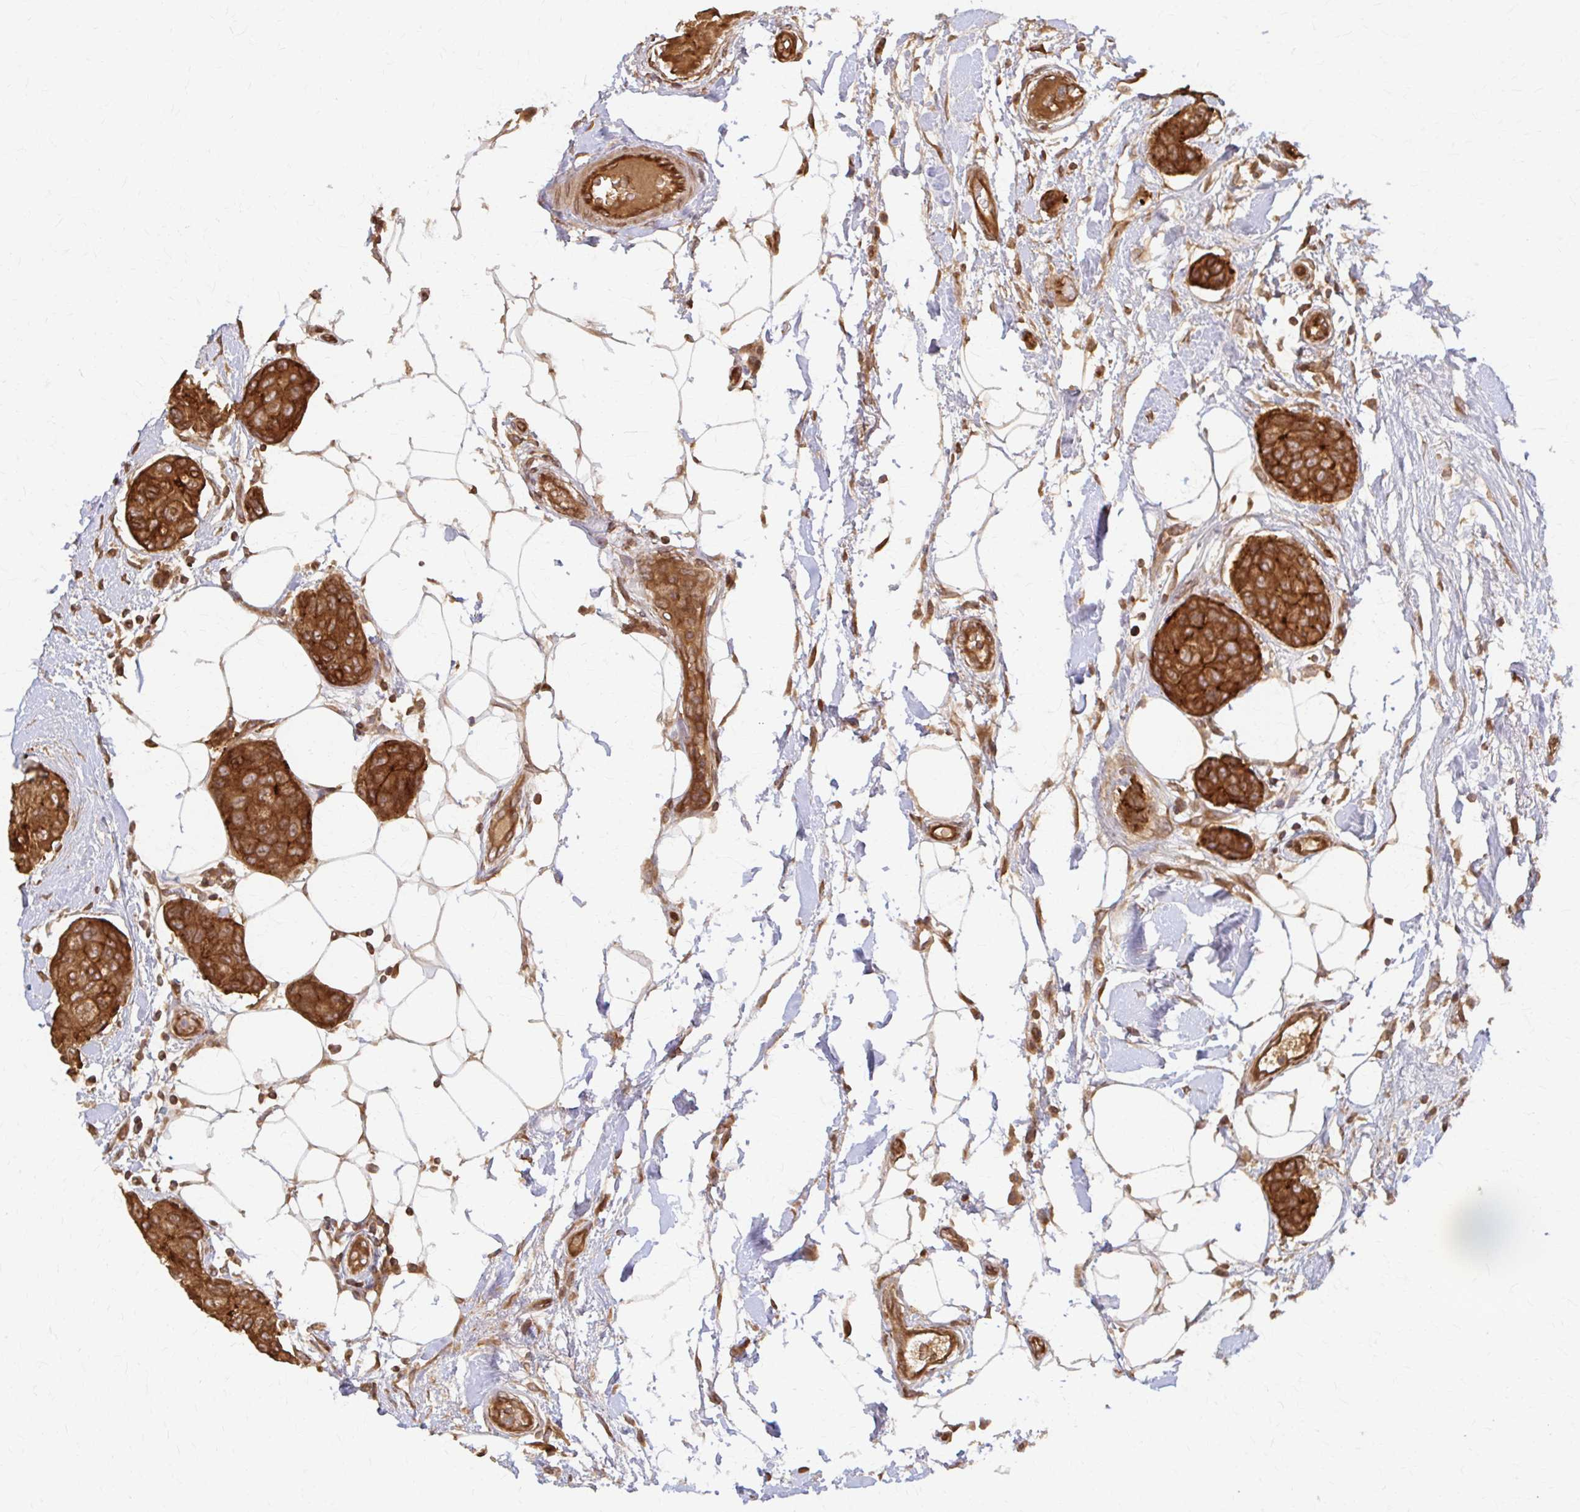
{"staining": {"intensity": "strong", "quantity": ">75%", "location": "cytoplasmic/membranous"}, "tissue": "breast cancer", "cell_type": "Tumor cells", "image_type": "cancer", "snomed": [{"axis": "morphology", "description": "Duct carcinoma"}, {"axis": "topography", "description": "Breast"}, {"axis": "topography", "description": "Lymph node"}], "caption": "Immunohistochemical staining of human breast cancer reveals high levels of strong cytoplasmic/membranous expression in about >75% of tumor cells.", "gene": "ARHGAP35", "patient": {"sex": "female", "age": 80}}